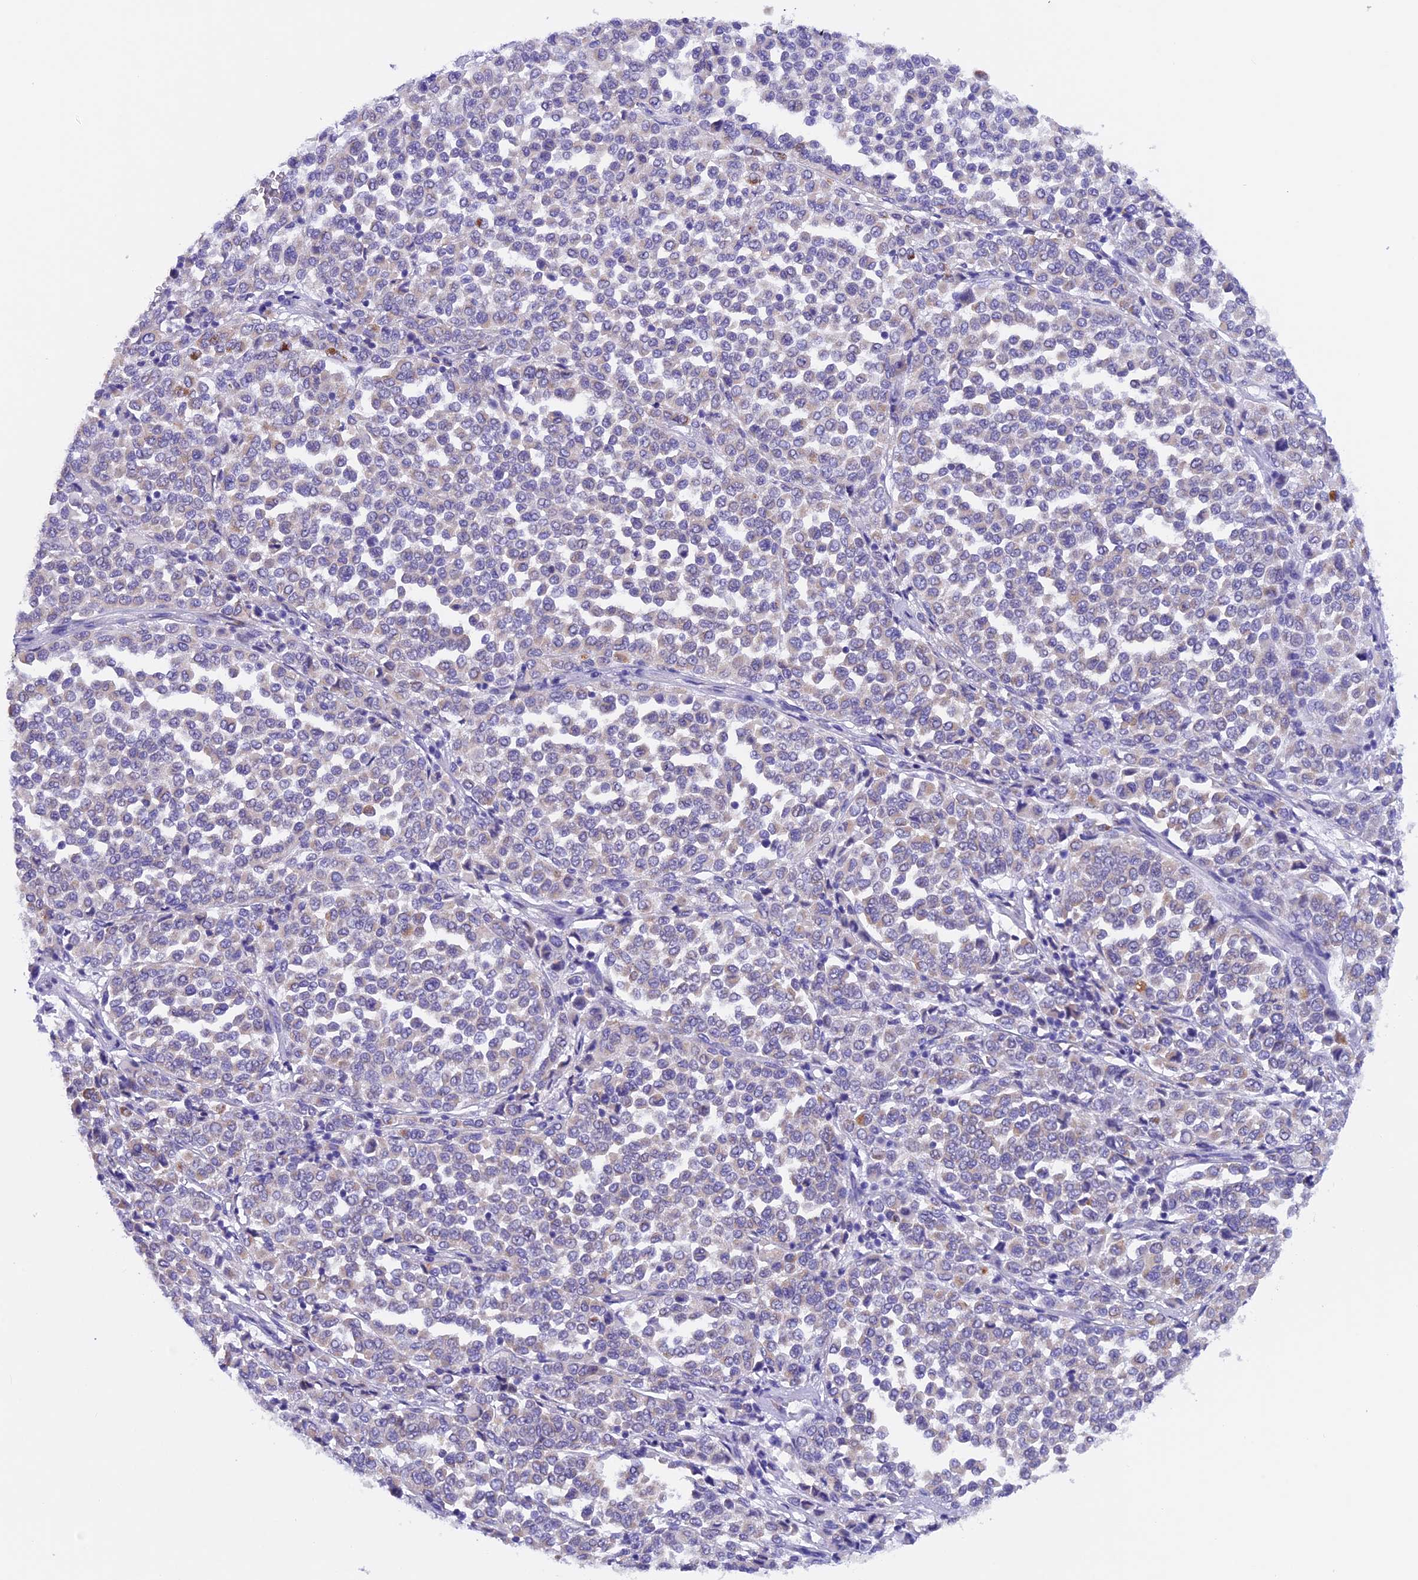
{"staining": {"intensity": "weak", "quantity": "<25%", "location": "cytoplasmic/membranous"}, "tissue": "melanoma", "cell_type": "Tumor cells", "image_type": "cancer", "snomed": [{"axis": "morphology", "description": "Malignant melanoma, Metastatic site"}, {"axis": "topography", "description": "Pancreas"}], "caption": "There is no significant expression in tumor cells of malignant melanoma (metastatic site).", "gene": "SLC8B1", "patient": {"sex": "female", "age": 30}}